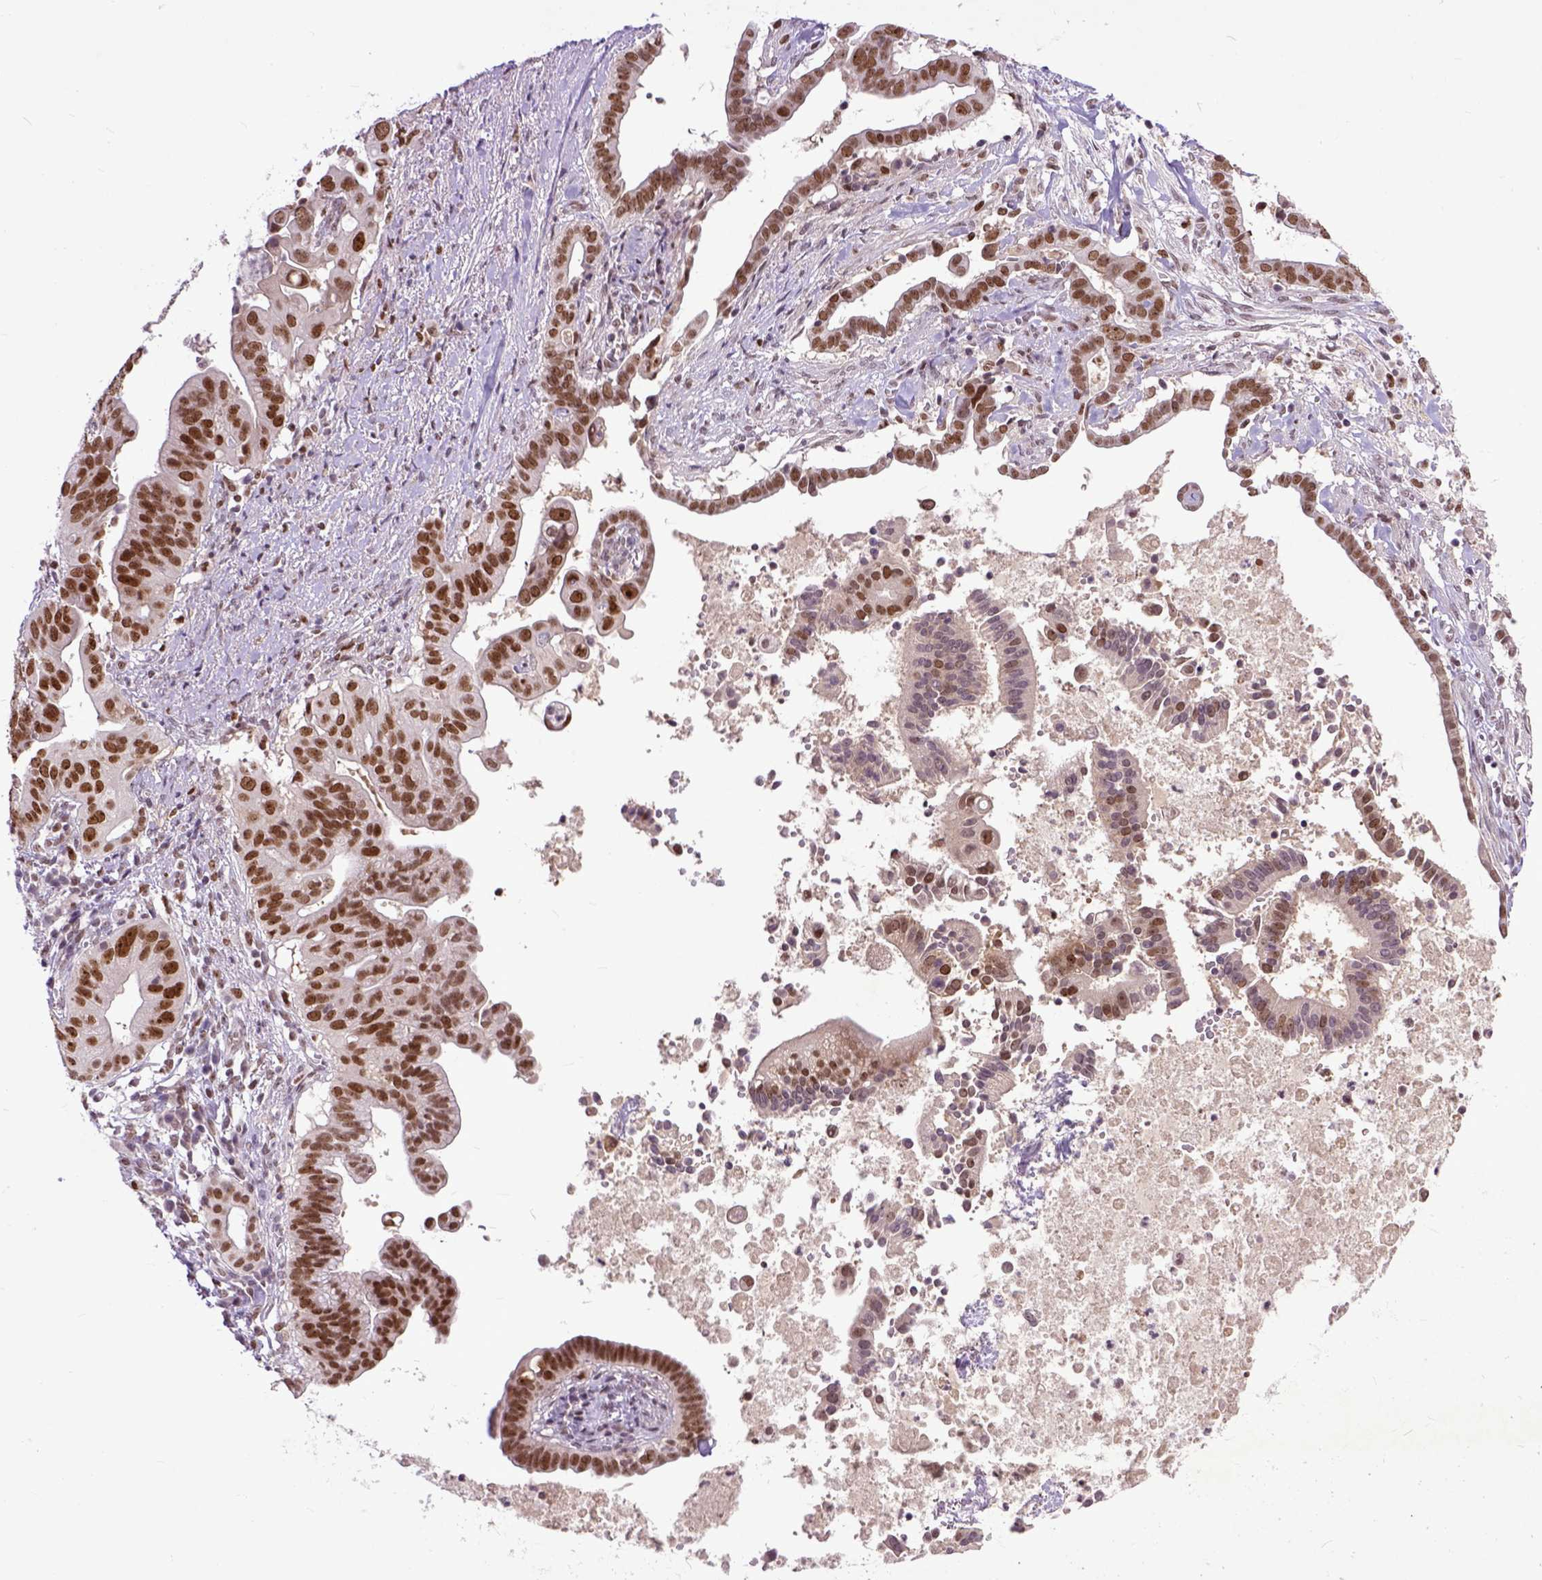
{"staining": {"intensity": "moderate", "quantity": ">75%", "location": "nuclear"}, "tissue": "pancreatic cancer", "cell_type": "Tumor cells", "image_type": "cancer", "snomed": [{"axis": "morphology", "description": "Adenocarcinoma, NOS"}, {"axis": "topography", "description": "Pancreas"}], "caption": "Pancreatic cancer (adenocarcinoma) stained with DAB immunohistochemistry shows medium levels of moderate nuclear positivity in approximately >75% of tumor cells.", "gene": "RCC2", "patient": {"sex": "male", "age": 61}}